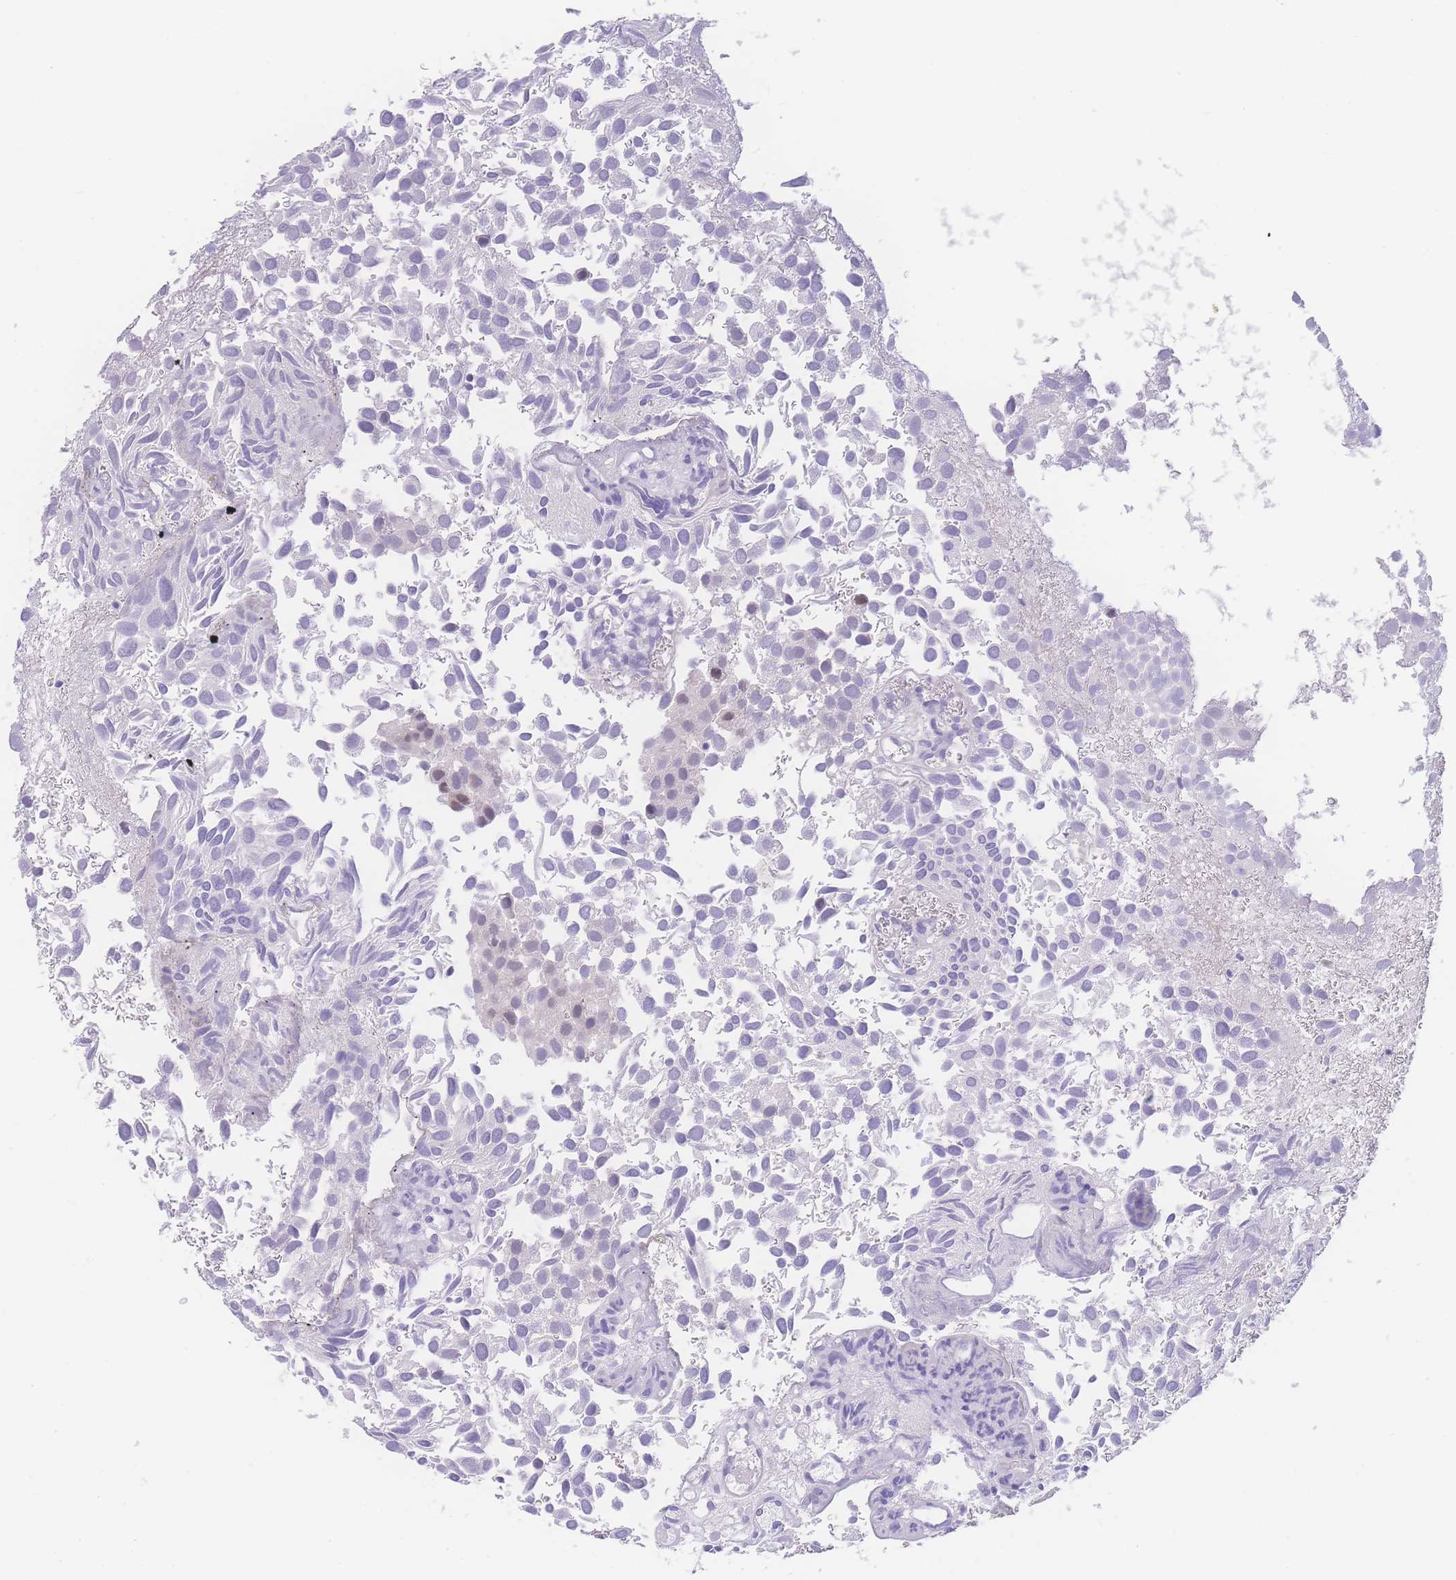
{"staining": {"intensity": "moderate", "quantity": "<25%", "location": "nuclear"}, "tissue": "urothelial cancer", "cell_type": "Tumor cells", "image_type": "cancer", "snomed": [{"axis": "morphology", "description": "Urothelial carcinoma, Low grade"}, {"axis": "topography", "description": "Urinary bladder"}], "caption": "A brown stain shows moderate nuclear expression of a protein in urothelial cancer tumor cells. The staining is performed using DAB brown chromogen to label protein expression. The nuclei are counter-stained blue using hematoxylin.", "gene": "PRSS22", "patient": {"sex": "male", "age": 88}}